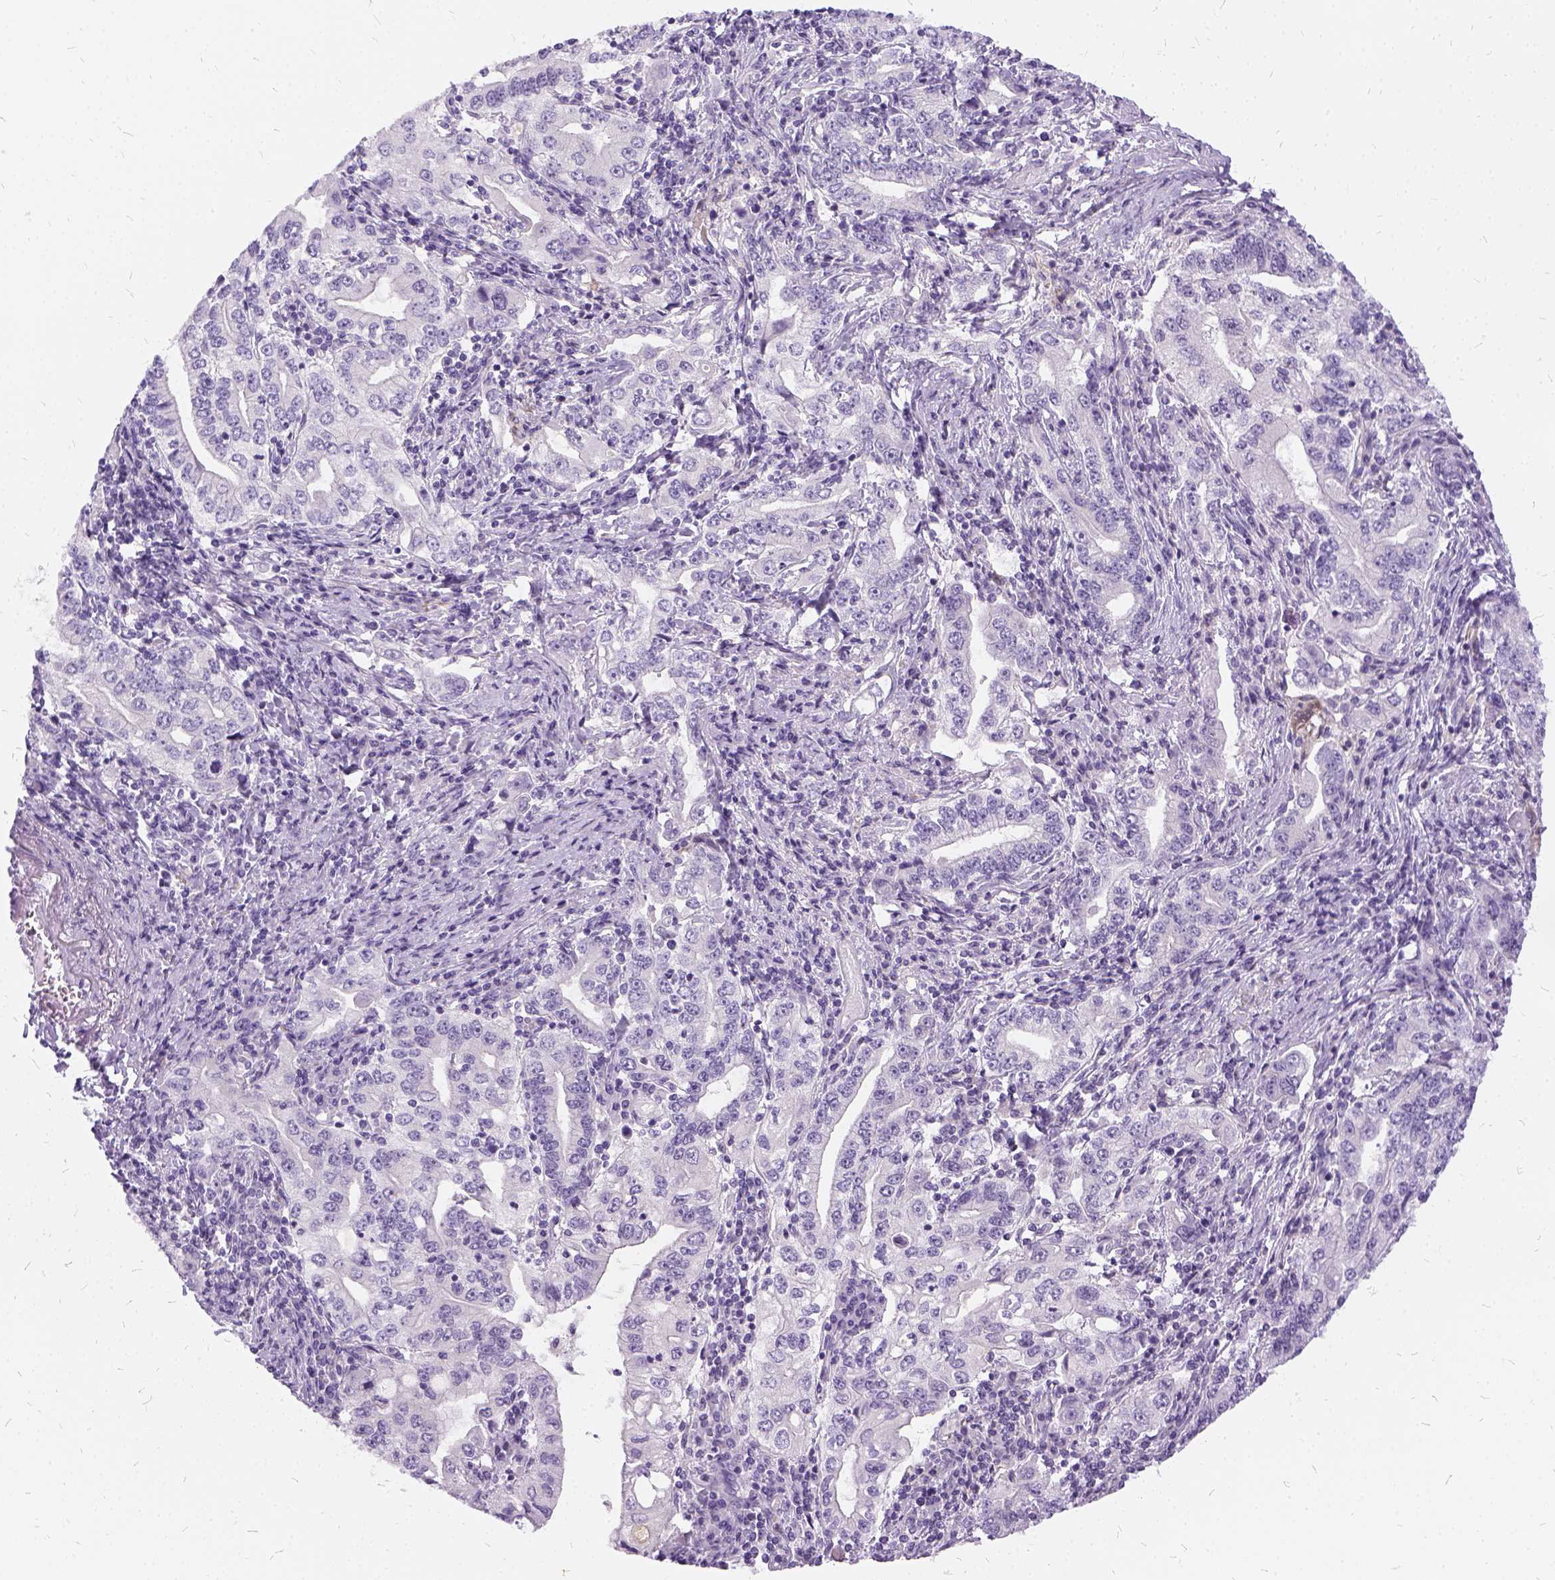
{"staining": {"intensity": "negative", "quantity": "none", "location": "none"}, "tissue": "stomach cancer", "cell_type": "Tumor cells", "image_type": "cancer", "snomed": [{"axis": "morphology", "description": "Adenocarcinoma, NOS"}, {"axis": "topography", "description": "Stomach, lower"}], "caption": "This is a image of IHC staining of stomach cancer, which shows no expression in tumor cells.", "gene": "FDX1", "patient": {"sex": "female", "age": 72}}